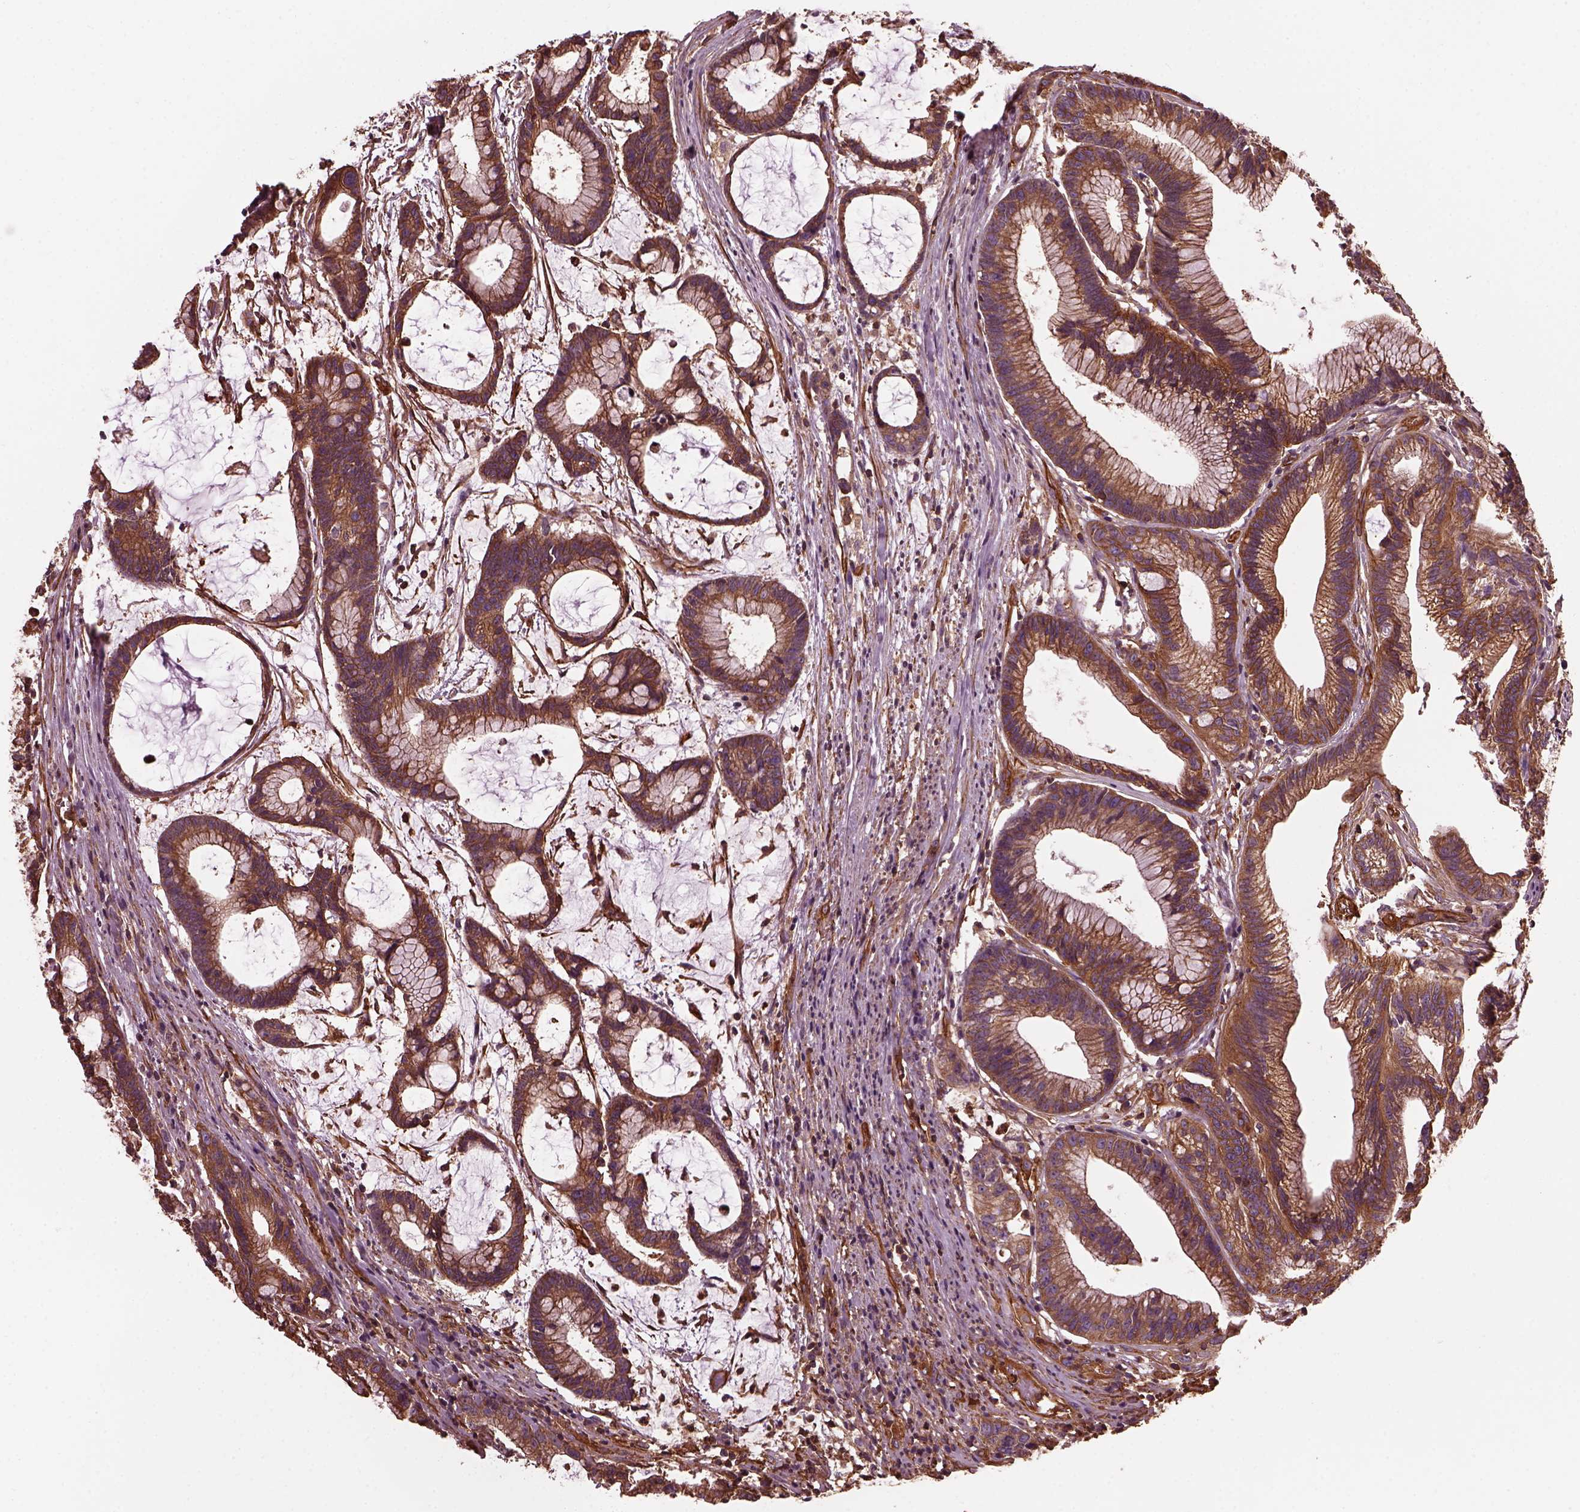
{"staining": {"intensity": "moderate", "quantity": ">75%", "location": "cytoplasmic/membranous"}, "tissue": "colorectal cancer", "cell_type": "Tumor cells", "image_type": "cancer", "snomed": [{"axis": "morphology", "description": "Adenocarcinoma, NOS"}, {"axis": "topography", "description": "Colon"}], "caption": "High-magnification brightfield microscopy of colorectal cancer stained with DAB (brown) and counterstained with hematoxylin (blue). tumor cells exhibit moderate cytoplasmic/membranous positivity is seen in approximately>75% of cells.", "gene": "MYL6", "patient": {"sex": "female", "age": 78}}